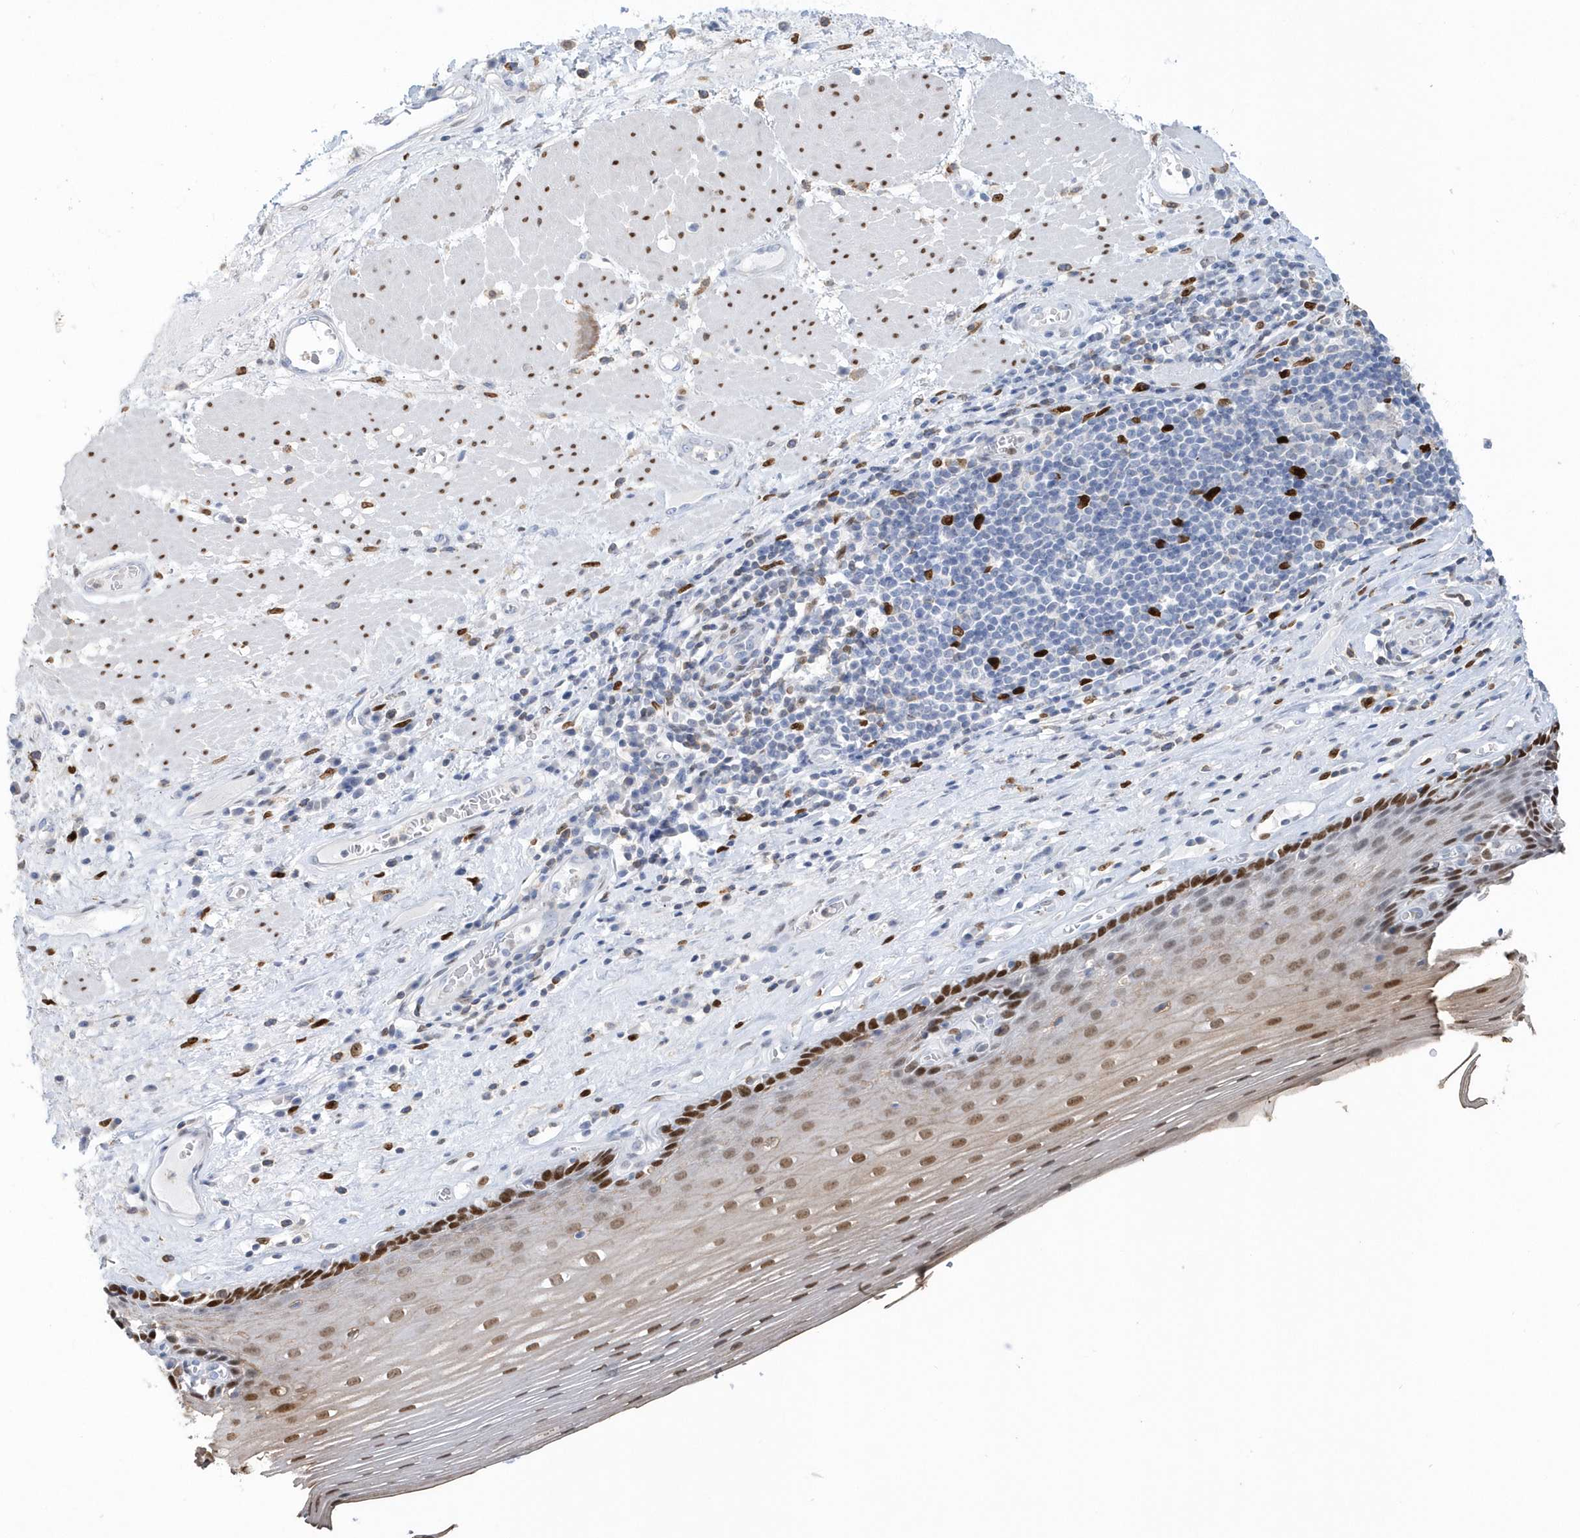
{"staining": {"intensity": "strong", "quantity": "25%-75%", "location": "nuclear"}, "tissue": "esophagus", "cell_type": "Squamous epithelial cells", "image_type": "normal", "snomed": [{"axis": "morphology", "description": "Normal tissue, NOS"}, {"axis": "topography", "description": "Esophagus"}], "caption": "Strong nuclear protein positivity is seen in about 25%-75% of squamous epithelial cells in esophagus. The protein is stained brown, and the nuclei are stained in blue (DAB IHC with brightfield microscopy, high magnification).", "gene": "MACROH2A2", "patient": {"sex": "male", "age": 62}}